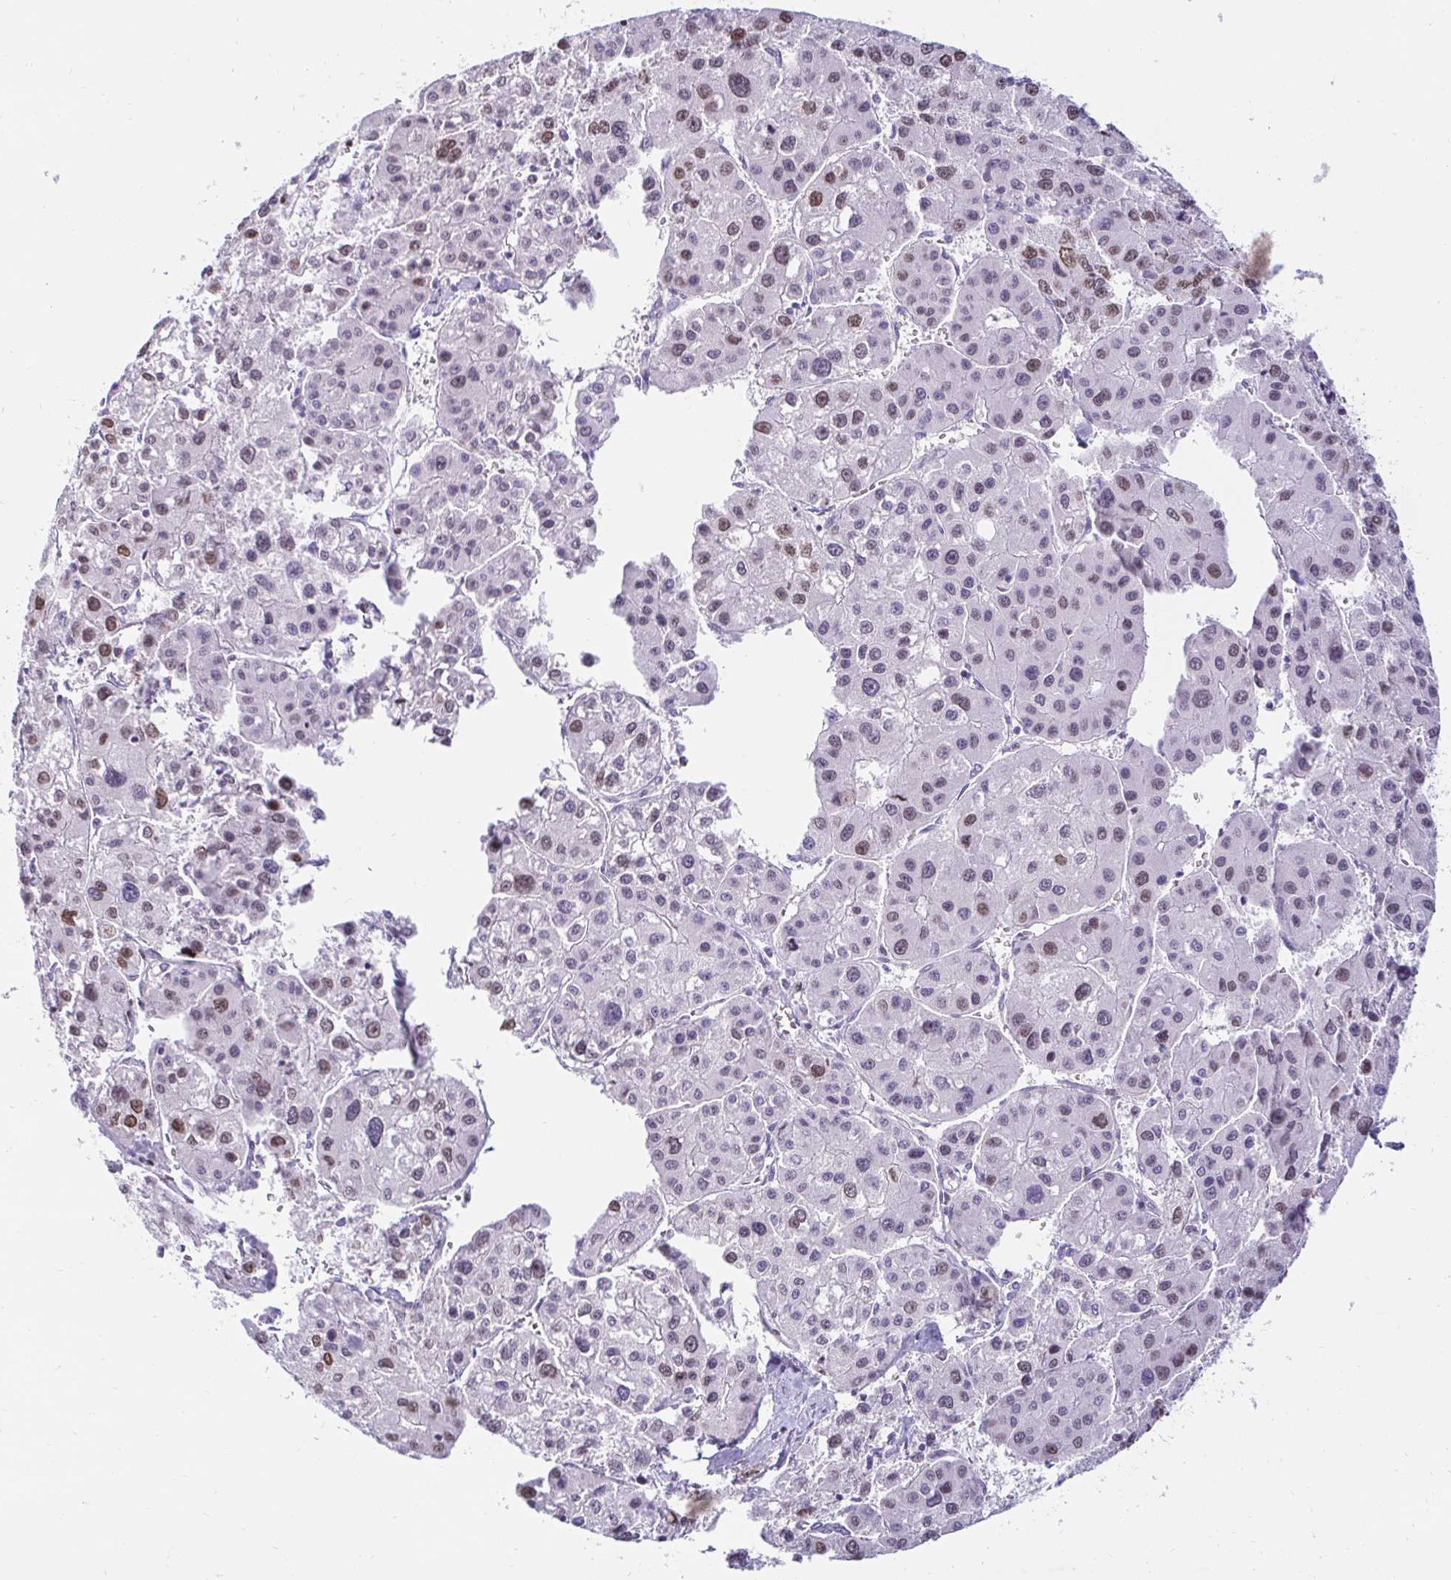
{"staining": {"intensity": "moderate", "quantity": "25%-75%", "location": "nuclear"}, "tissue": "liver cancer", "cell_type": "Tumor cells", "image_type": "cancer", "snomed": [{"axis": "morphology", "description": "Carcinoma, Hepatocellular, NOS"}, {"axis": "topography", "description": "Liver"}], "caption": "Moderate nuclear protein staining is appreciated in about 25%-75% of tumor cells in liver cancer.", "gene": "CAPSL", "patient": {"sex": "male", "age": 73}}